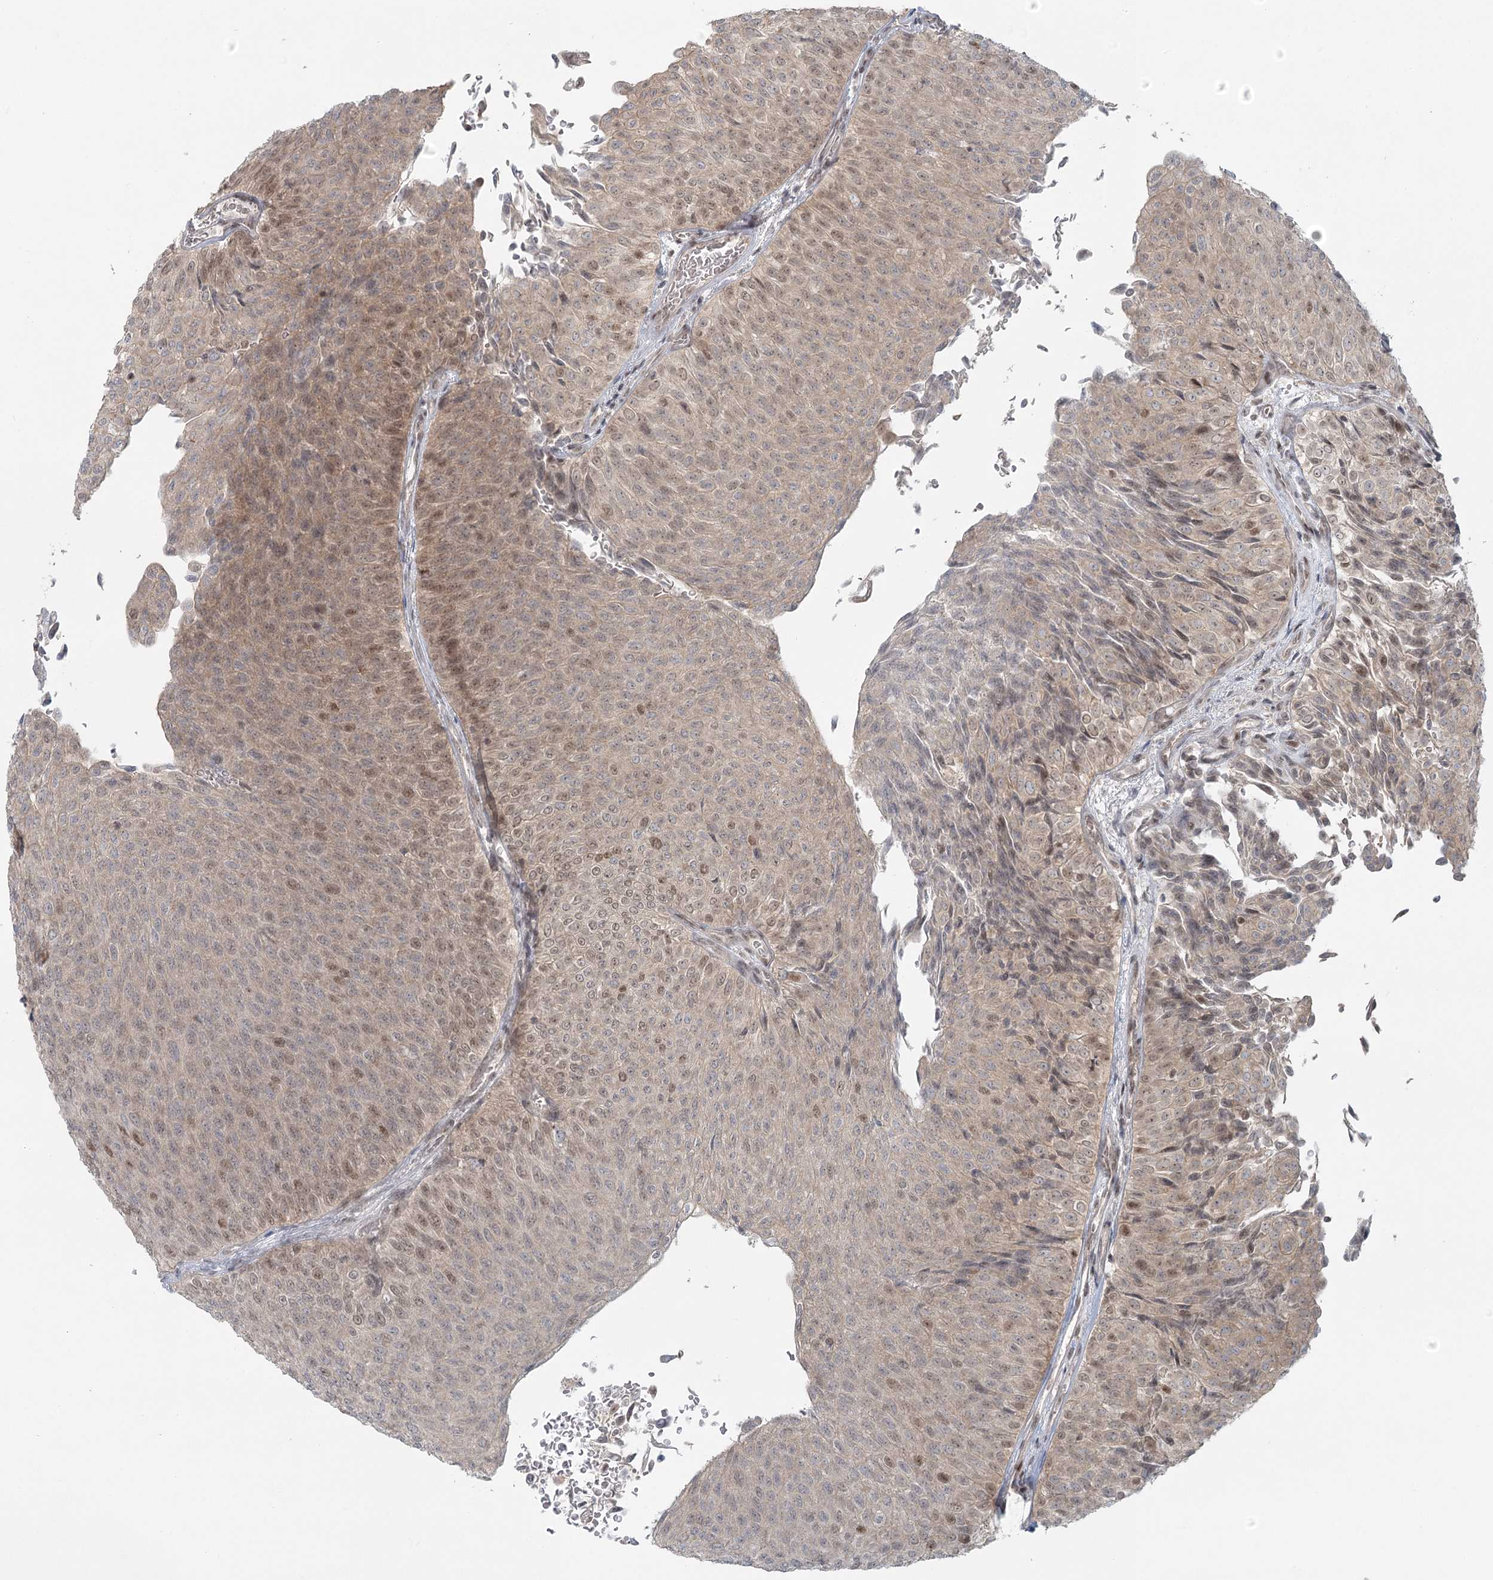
{"staining": {"intensity": "moderate", "quantity": "25%-75%", "location": "nuclear"}, "tissue": "urothelial cancer", "cell_type": "Tumor cells", "image_type": "cancer", "snomed": [{"axis": "morphology", "description": "Urothelial carcinoma, Low grade"}, {"axis": "topography", "description": "Urinary bladder"}], "caption": "Brown immunohistochemical staining in urothelial cancer shows moderate nuclear staining in about 25%-75% of tumor cells.", "gene": "R3HCC1L", "patient": {"sex": "male", "age": 78}}